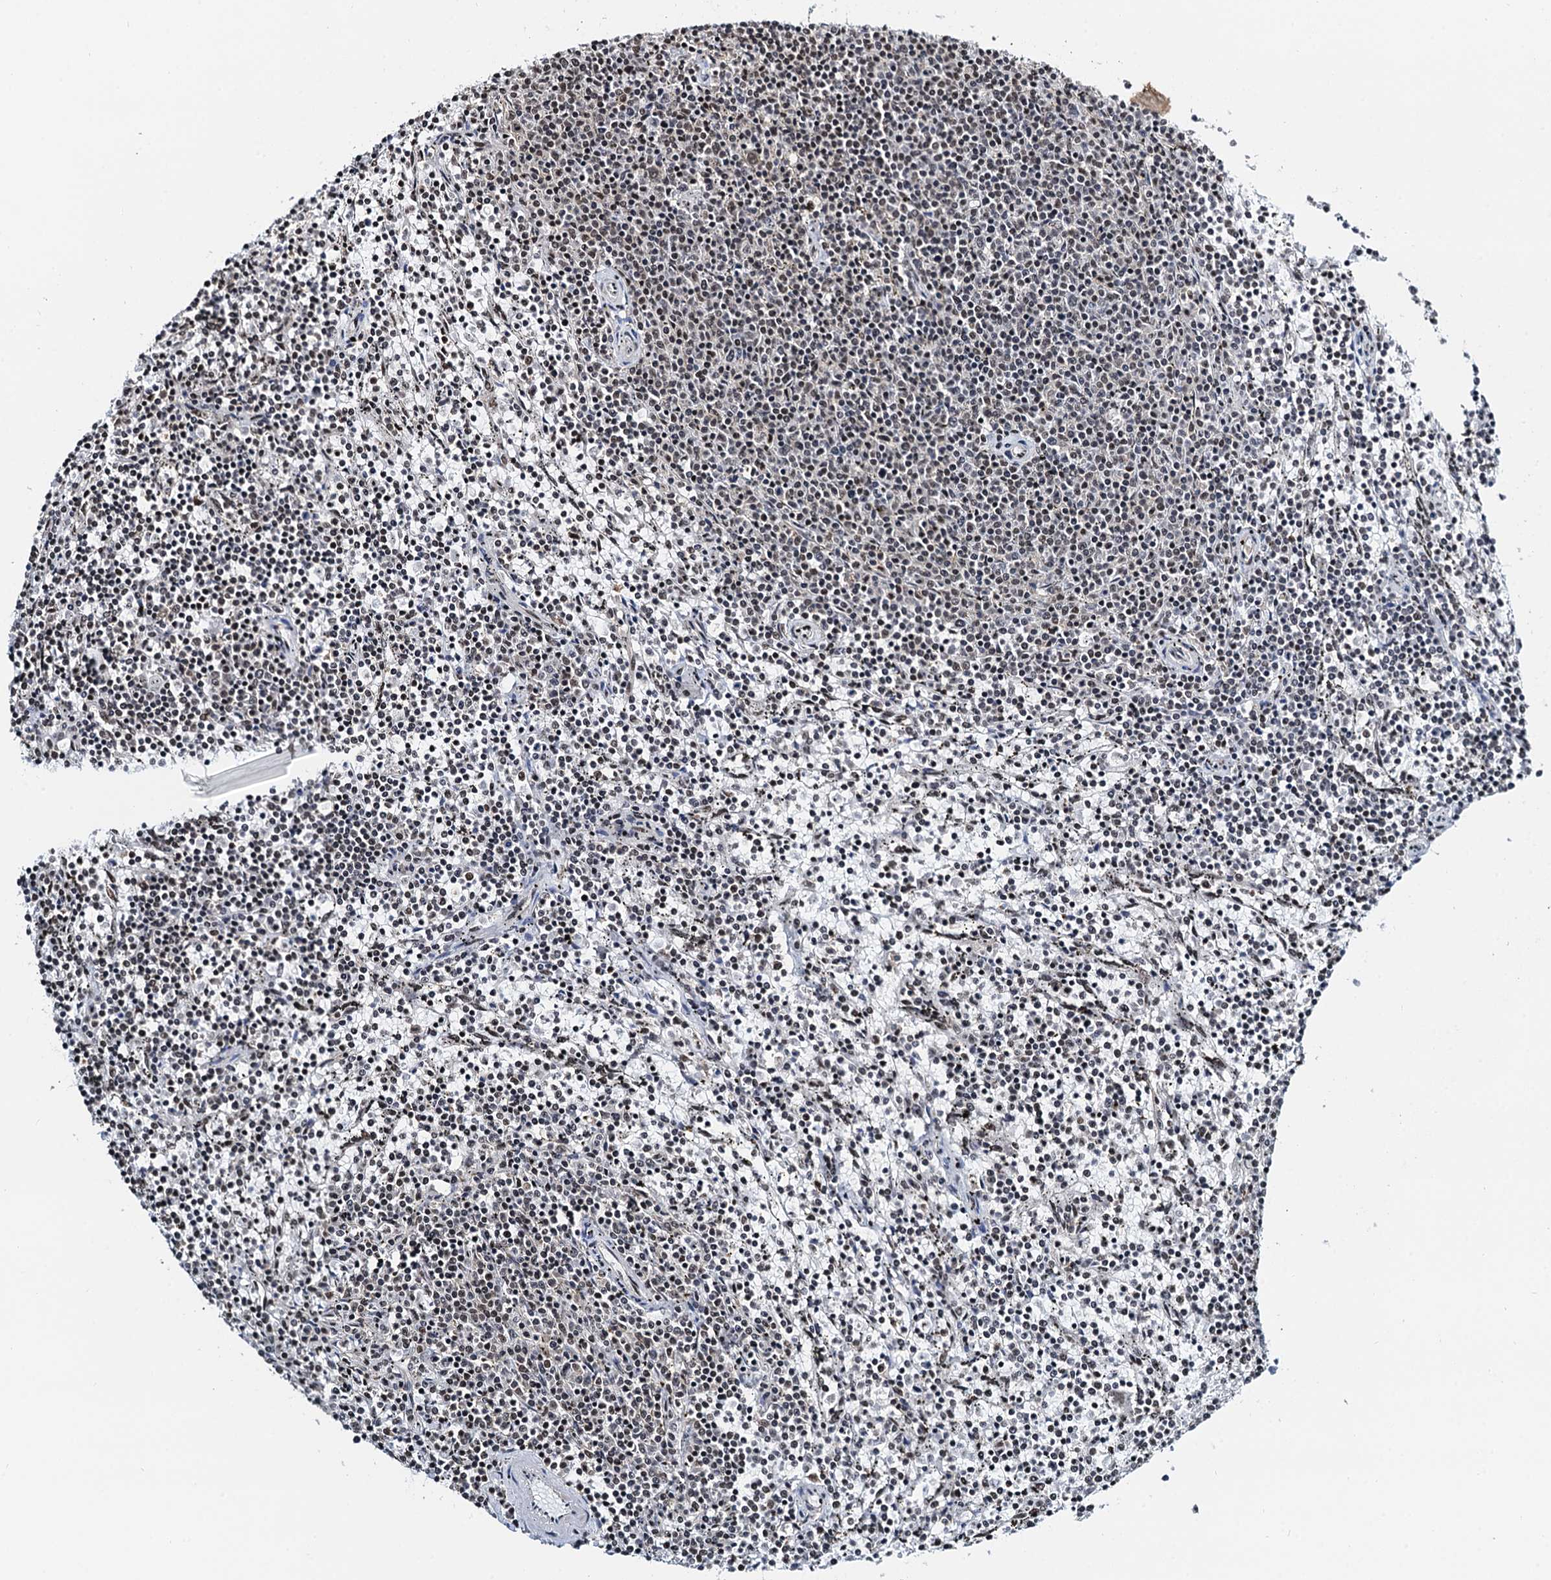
{"staining": {"intensity": "negative", "quantity": "none", "location": "none"}, "tissue": "lymphoma", "cell_type": "Tumor cells", "image_type": "cancer", "snomed": [{"axis": "morphology", "description": "Malignant lymphoma, non-Hodgkin's type, Low grade"}, {"axis": "topography", "description": "Spleen"}], "caption": "This is an immunohistochemistry (IHC) image of human lymphoma. There is no staining in tumor cells.", "gene": "ZNF609", "patient": {"sex": "female", "age": 50}}